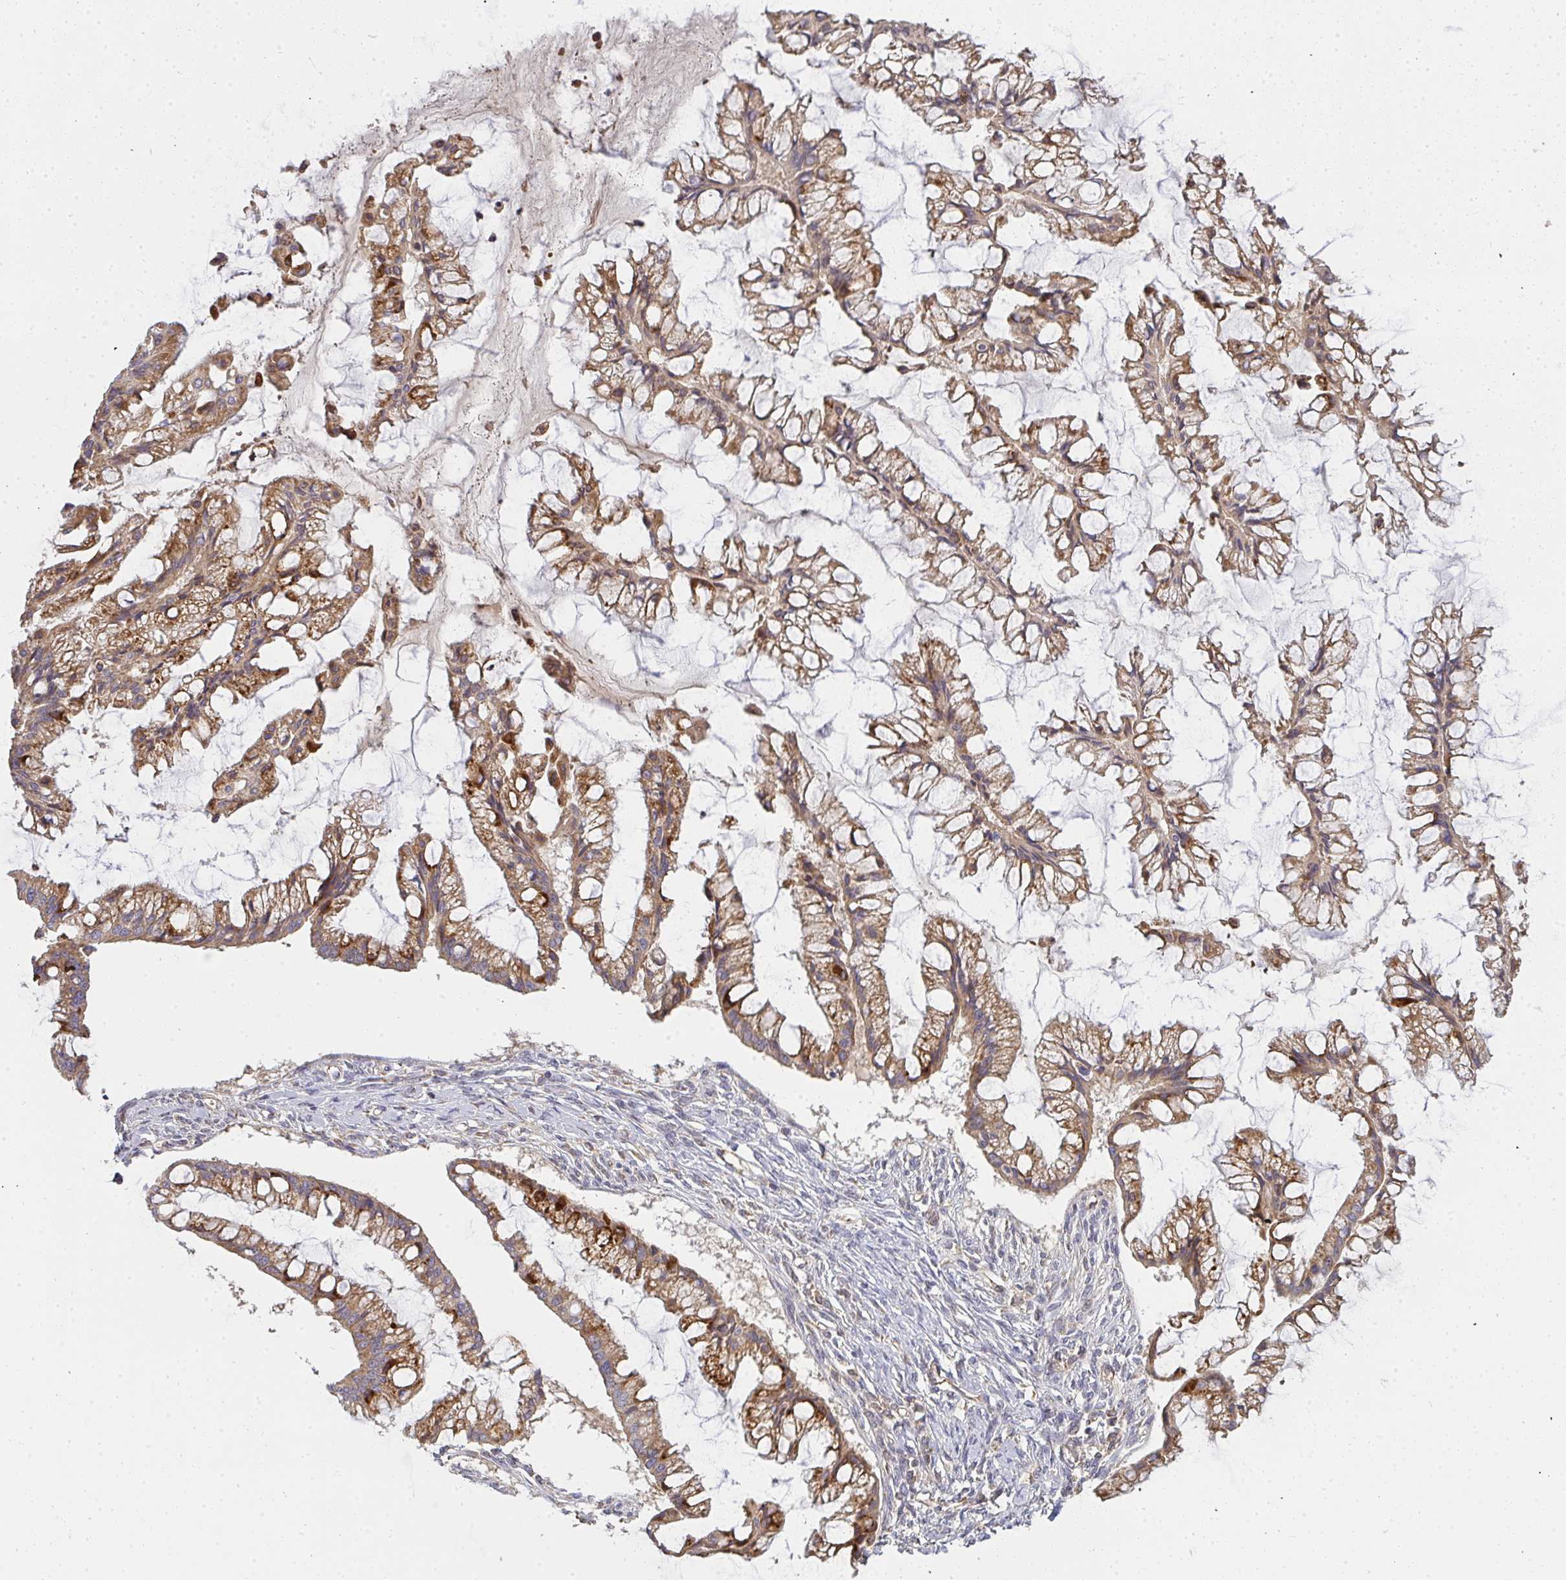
{"staining": {"intensity": "moderate", "quantity": ">75%", "location": "cytoplasmic/membranous"}, "tissue": "ovarian cancer", "cell_type": "Tumor cells", "image_type": "cancer", "snomed": [{"axis": "morphology", "description": "Cystadenocarcinoma, mucinous, NOS"}, {"axis": "topography", "description": "Ovary"}], "caption": "Tumor cells demonstrate medium levels of moderate cytoplasmic/membranous positivity in approximately >75% of cells in mucinous cystadenocarcinoma (ovarian).", "gene": "B4GALT6", "patient": {"sex": "female", "age": 73}}